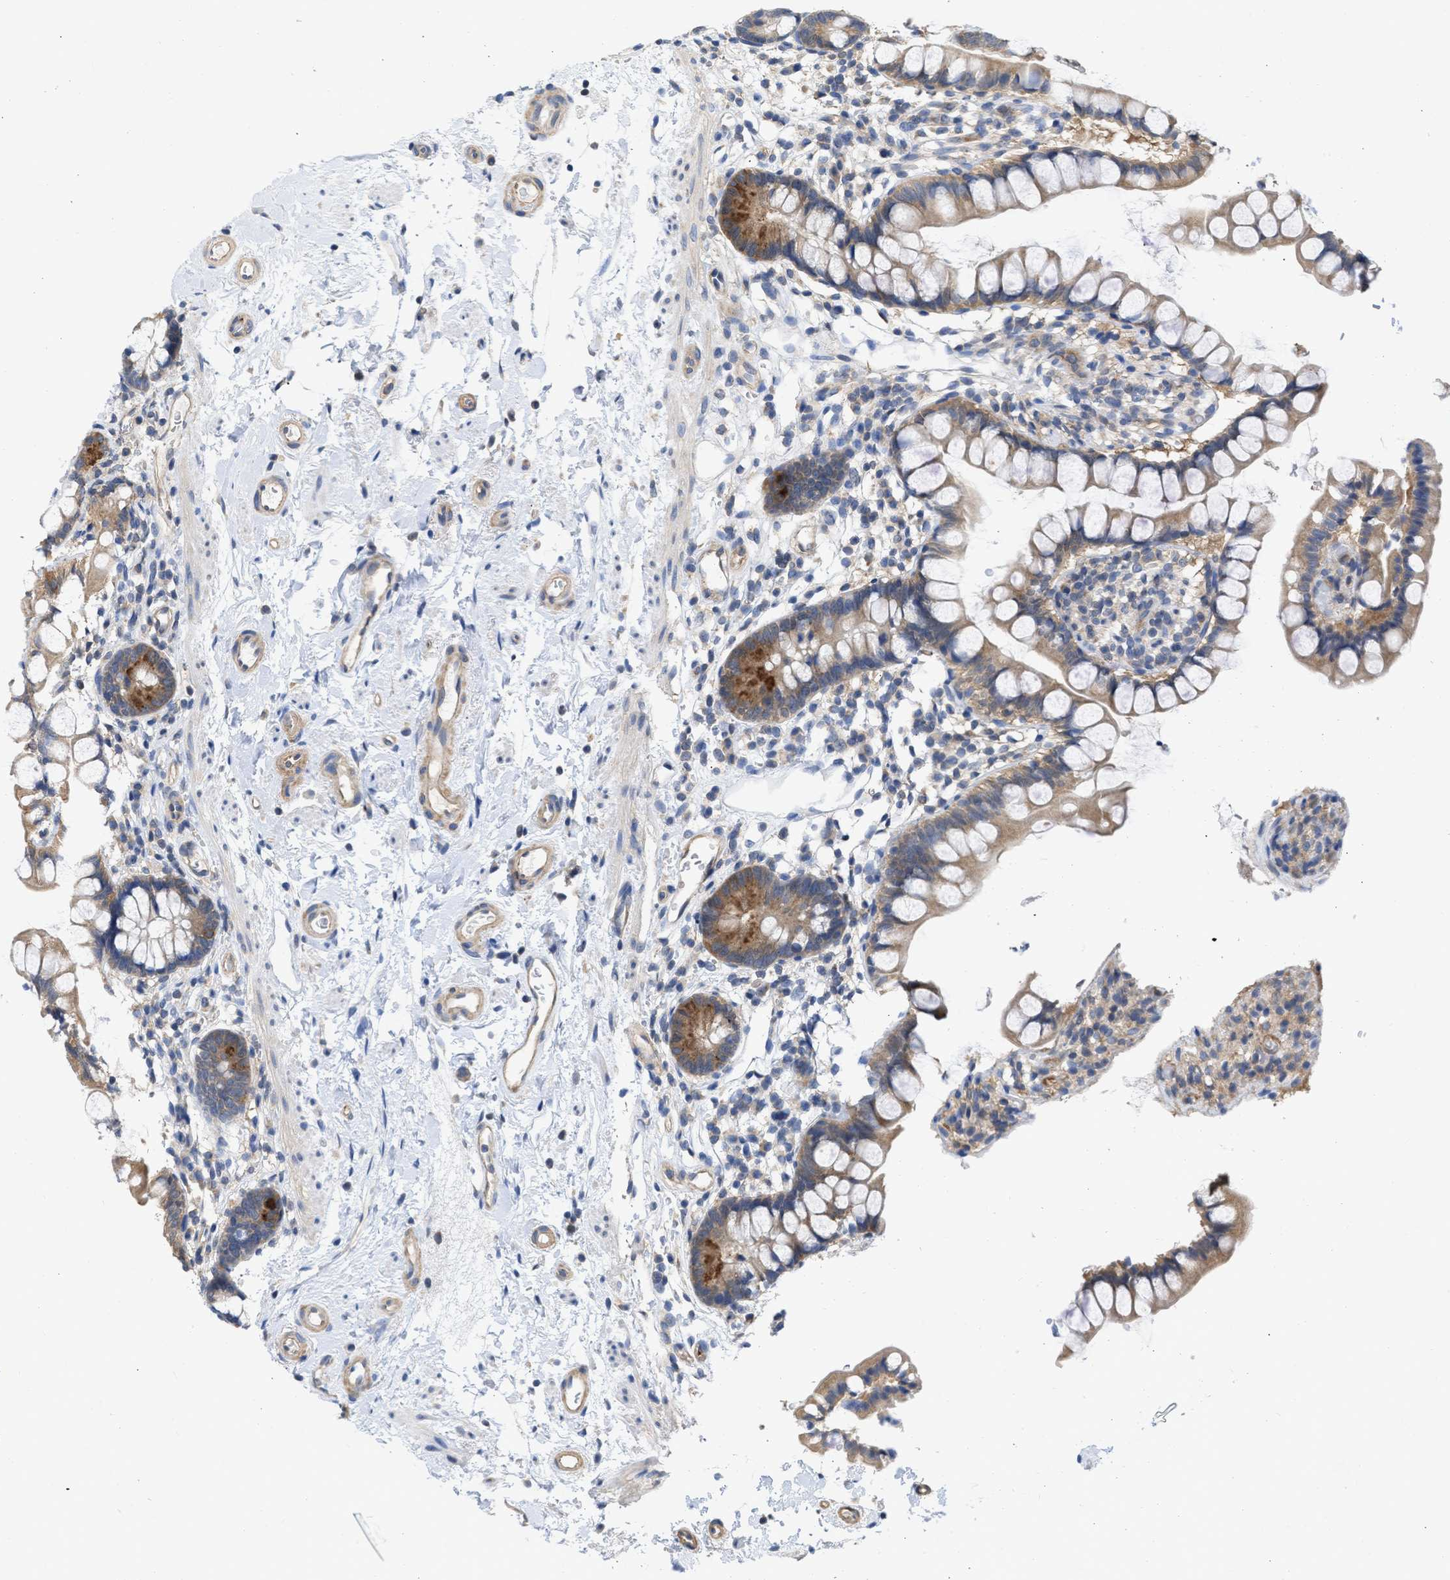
{"staining": {"intensity": "moderate", "quantity": ">75%", "location": "cytoplasmic/membranous"}, "tissue": "small intestine", "cell_type": "Glandular cells", "image_type": "normal", "snomed": [{"axis": "morphology", "description": "Normal tissue, NOS"}, {"axis": "topography", "description": "Small intestine"}], "caption": "A brown stain highlights moderate cytoplasmic/membranous expression of a protein in glandular cells of unremarkable human small intestine.", "gene": "MAP2K3", "patient": {"sex": "female", "age": 84}}